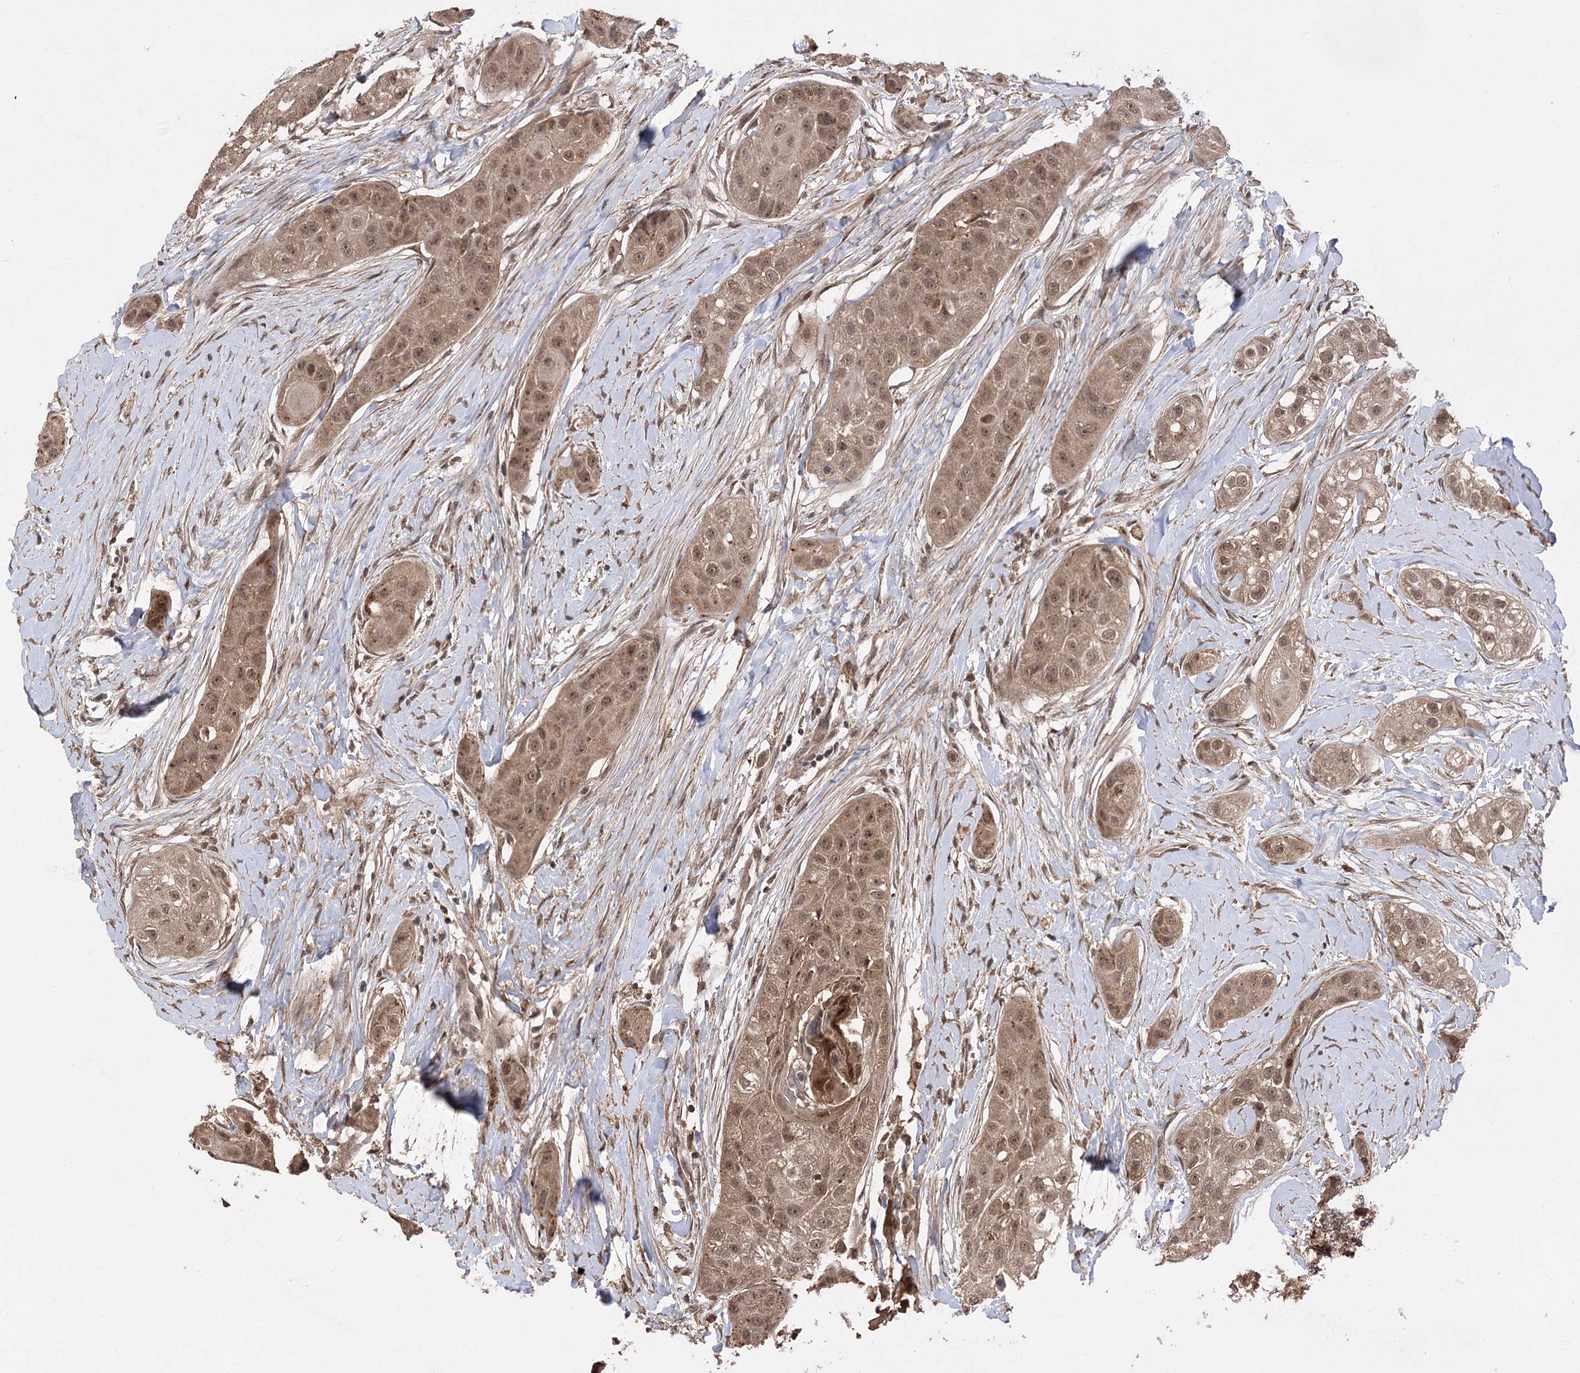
{"staining": {"intensity": "moderate", "quantity": ">75%", "location": "cytoplasmic/membranous,nuclear"}, "tissue": "head and neck cancer", "cell_type": "Tumor cells", "image_type": "cancer", "snomed": [{"axis": "morphology", "description": "Normal tissue, NOS"}, {"axis": "morphology", "description": "Squamous cell carcinoma, NOS"}, {"axis": "topography", "description": "Skeletal muscle"}, {"axis": "topography", "description": "Head-Neck"}], "caption": "The image shows immunohistochemical staining of squamous cell carcinoma (head and neck). There is moderate cytoplasmic/membranous and nuclear expression is appreciated in approximately >75% of tumor cells.", "gene": "TENM2", "patient": {"sex": "male", "age": 51}}